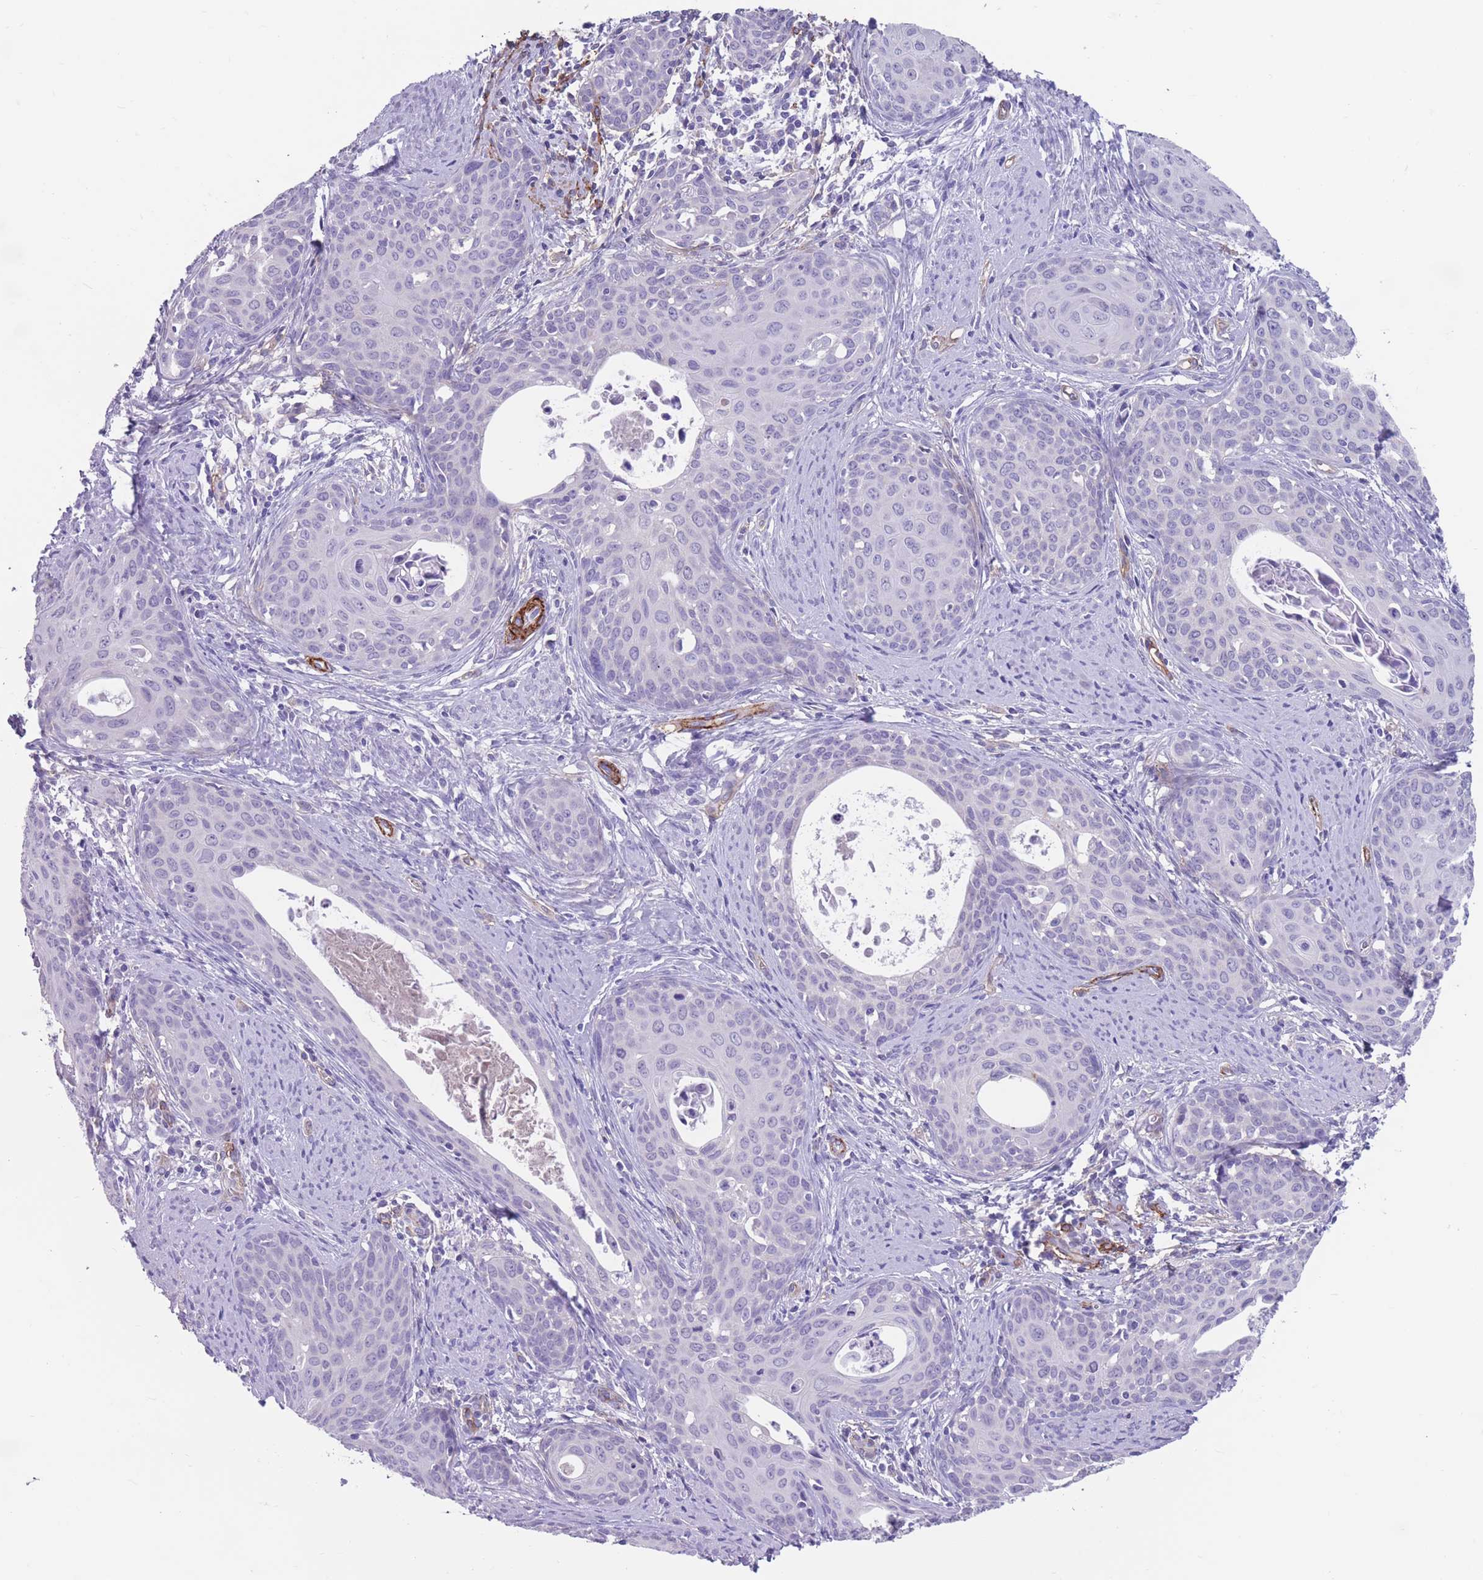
{"staining": {"intensity": "negative", "quantity": "none", "location": "none"}, "tissue": "cervical cancer", "cell_type": "Tumor cells", "image_type": "cancer", "snomed": [{"axis": "morphology", "description": "Squamous cell carcinoma, NOS"}, {"axis": "topography", "description": "Cervix"}], "caption": "Tumor cells are negative for protein expression in human cervical squamous cell carcinoma. Nuclei are stained in blue.", "gene": "DPYD", "patient": {"sex": "female", "age": 46}}